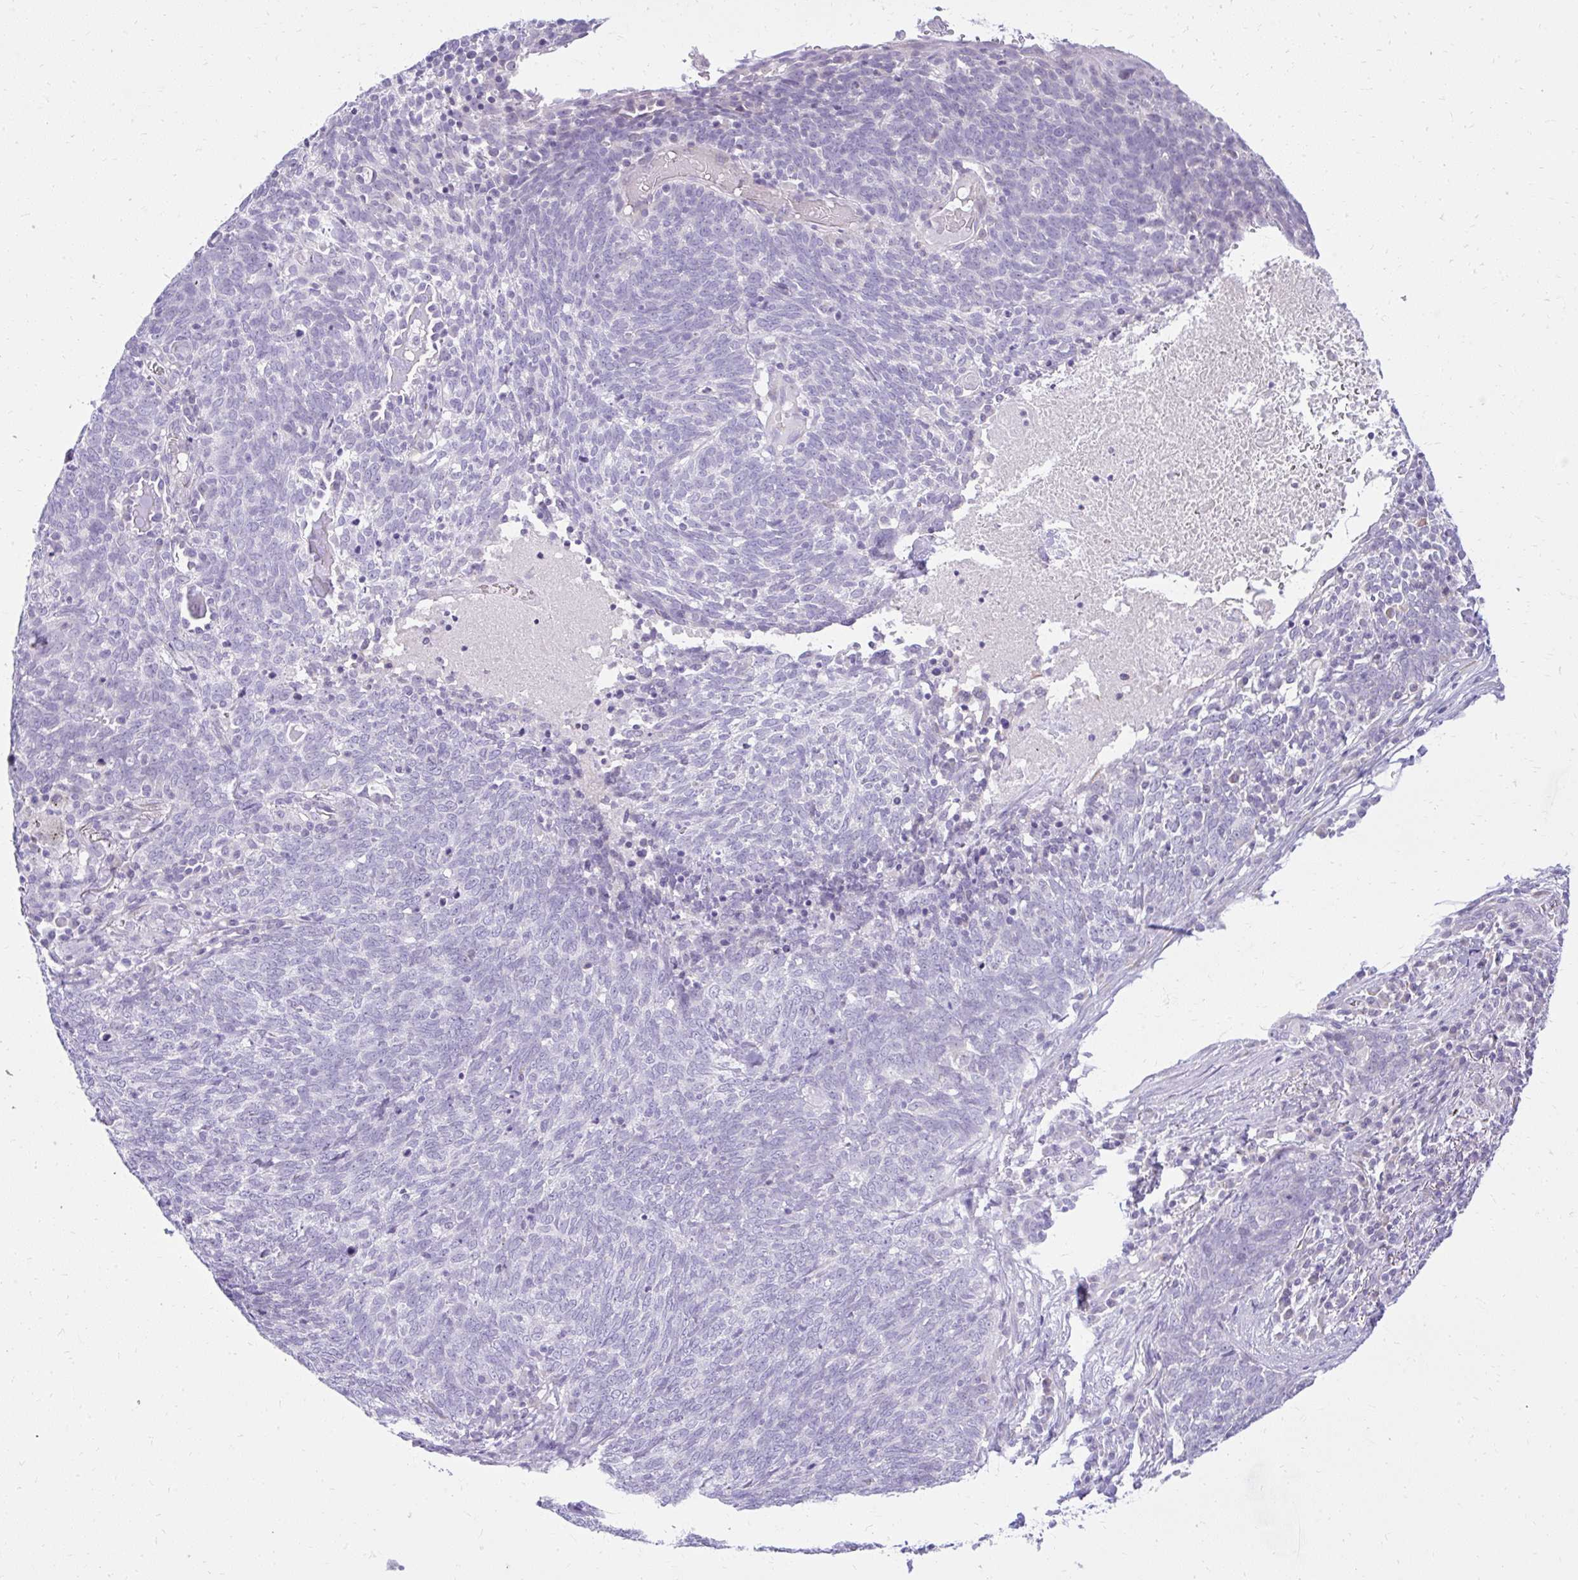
{"staining": {"intensity": "negative", "quantity": "none", "location": "none"}, "tissue": "lung cancer", "cell_type": "Tumor cells", "image_type": "cancer", "snomed": [{"axis": "morphology", "description": "Squamous cell carcinoma, NOS"}, {"axis": "topography", "description": "Lung"}], "caption": "A photomicrograph of human lung squamous cell carcinoma is negative for staining in tumor cells.", "gene": "PRAP1", "patient": {"sex": "female", "age": 72}}